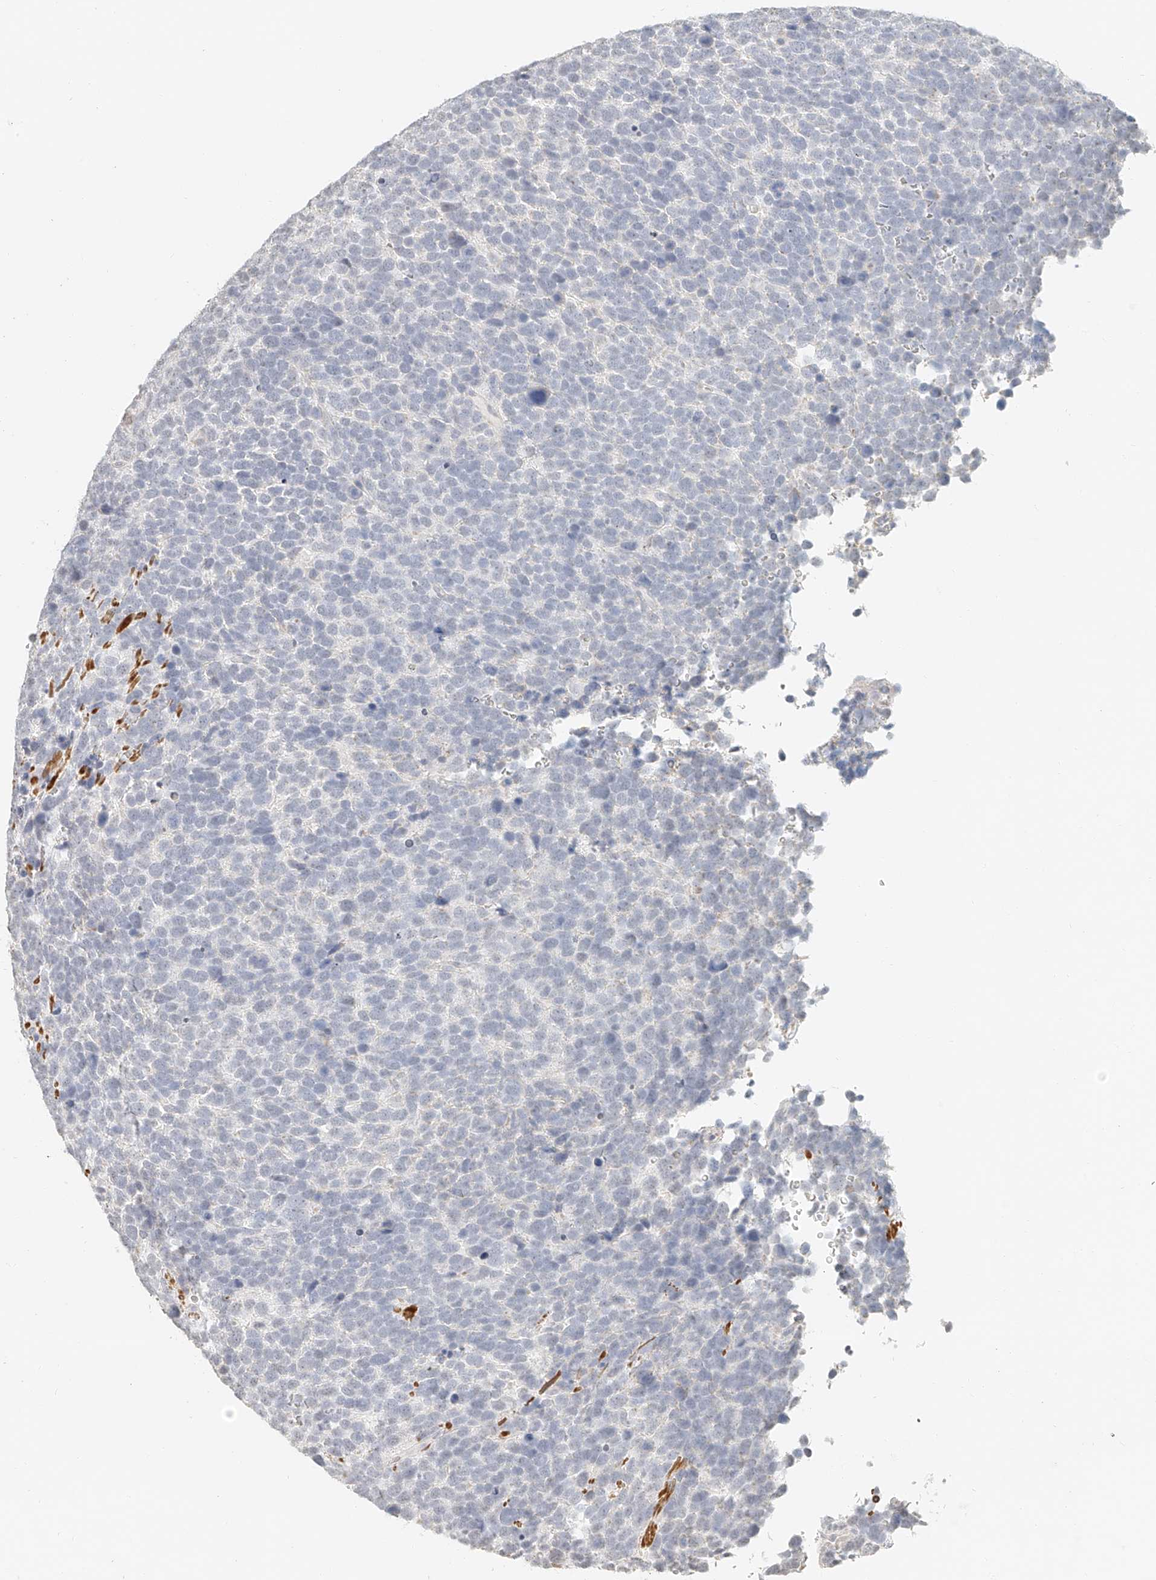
{"staining": {"intensity": "negative", "quantity": "none", "location": "none"}, "tissue": "urothelial cancer", "cell_type": "Tumor cells", "image_type": "cancer", "snomed": [{"axis": "morphology", "description": "Urothelial carcinoma, High grade"}, {"axis": "topography", "description": "Urinary bladder"}], "caption": "Tumor cells show no significant protein expression in urothelial cancer. (DAB (3,3'-diaminobenzidine) immunohistochemistry (IHC) with hematoxylin counter stain).", "gene": "CXorf58", "patient": {"sex": "female", "age": 82}}